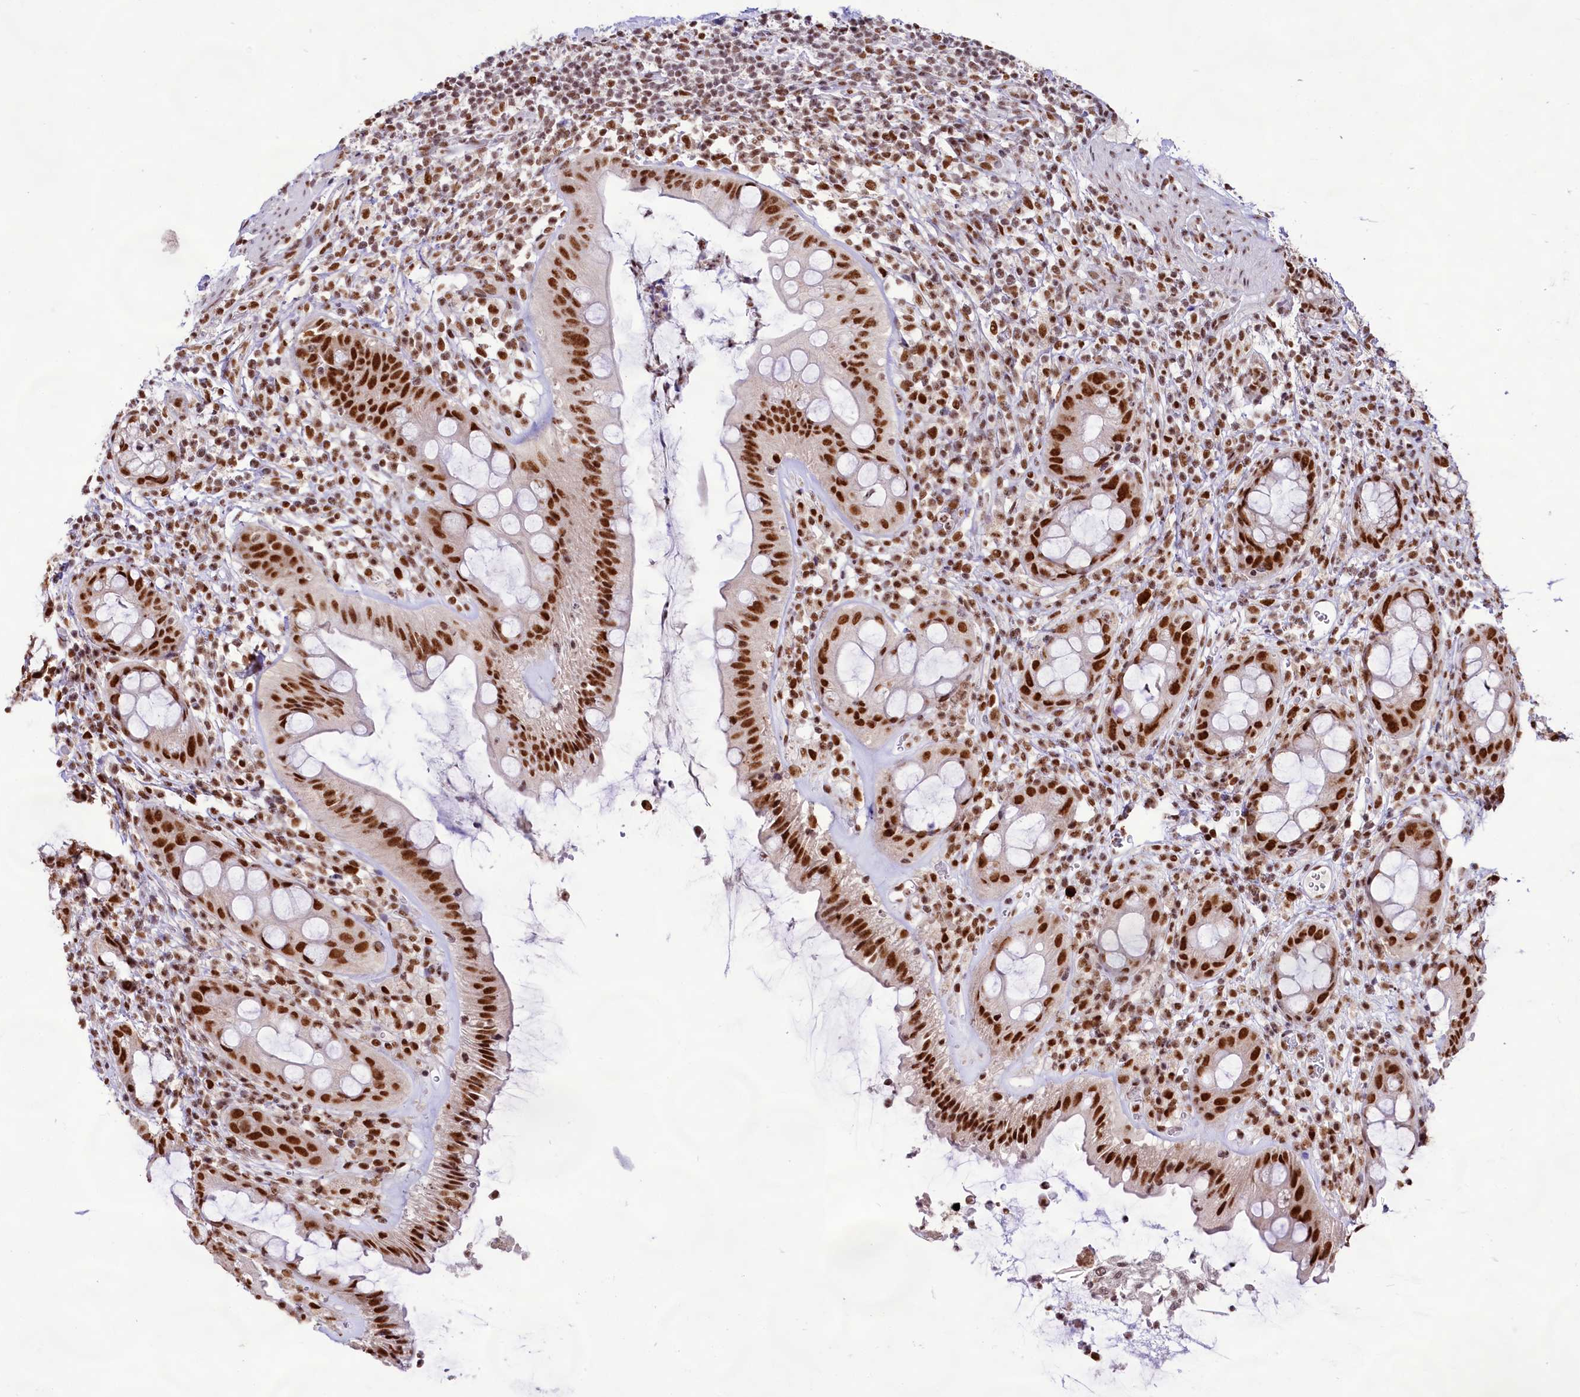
{"staining": {"intensity": "strong", "quantity": ">75%", "location": "nuclear"}, "tissue": "rectum", "cell_type": "Glandular cells", "image_type": "normal", "snomed": [{"axis": "morphology", "description": "Normal tissue, NOS"}, {"axis": "topography", "description": "Rectum"}], "caption": "Strong nuclear protein staining is present in approximately >75% of glandular cells in rectum.", "gene": "HIRA", "patient": {"sex": "female", "age": 57}}